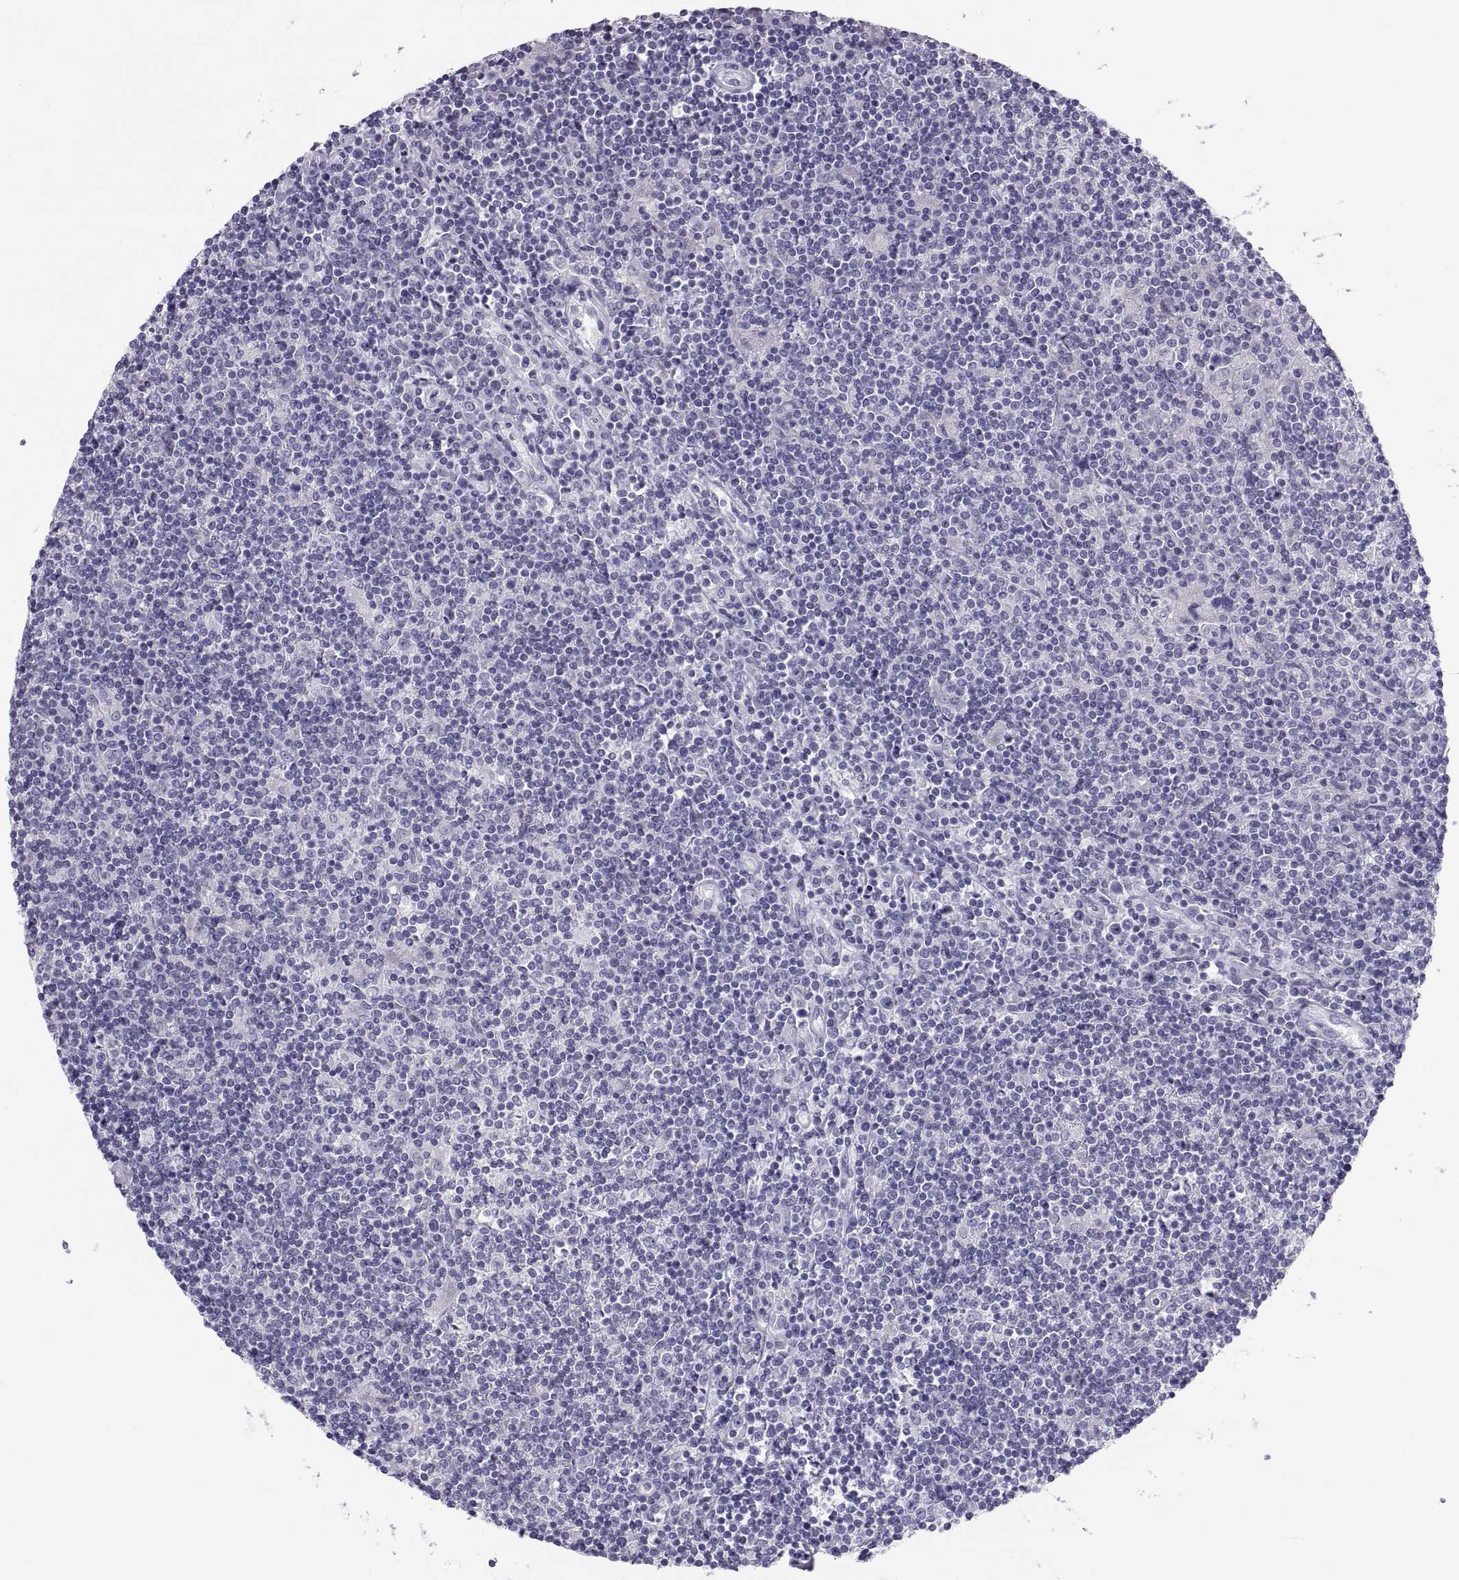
{"staining": {"intensity": "negative", "quantity": "none", "location": "none"}, "tissue": "lymphoma", "cell_type": "Tumor cells", "image_type": "cancer", "snomed": [{"axis": "morphology", "description": "Hodgkin's disease, NOS"}, {"axis": "topography", "description": "Lymph node"}], "caption": "This is an IHC image of human Hodgkin's disease. There is no expression in tumor cells.", "gene": "PCSK1N", "patient": {"sex": "male", "age": 40}}